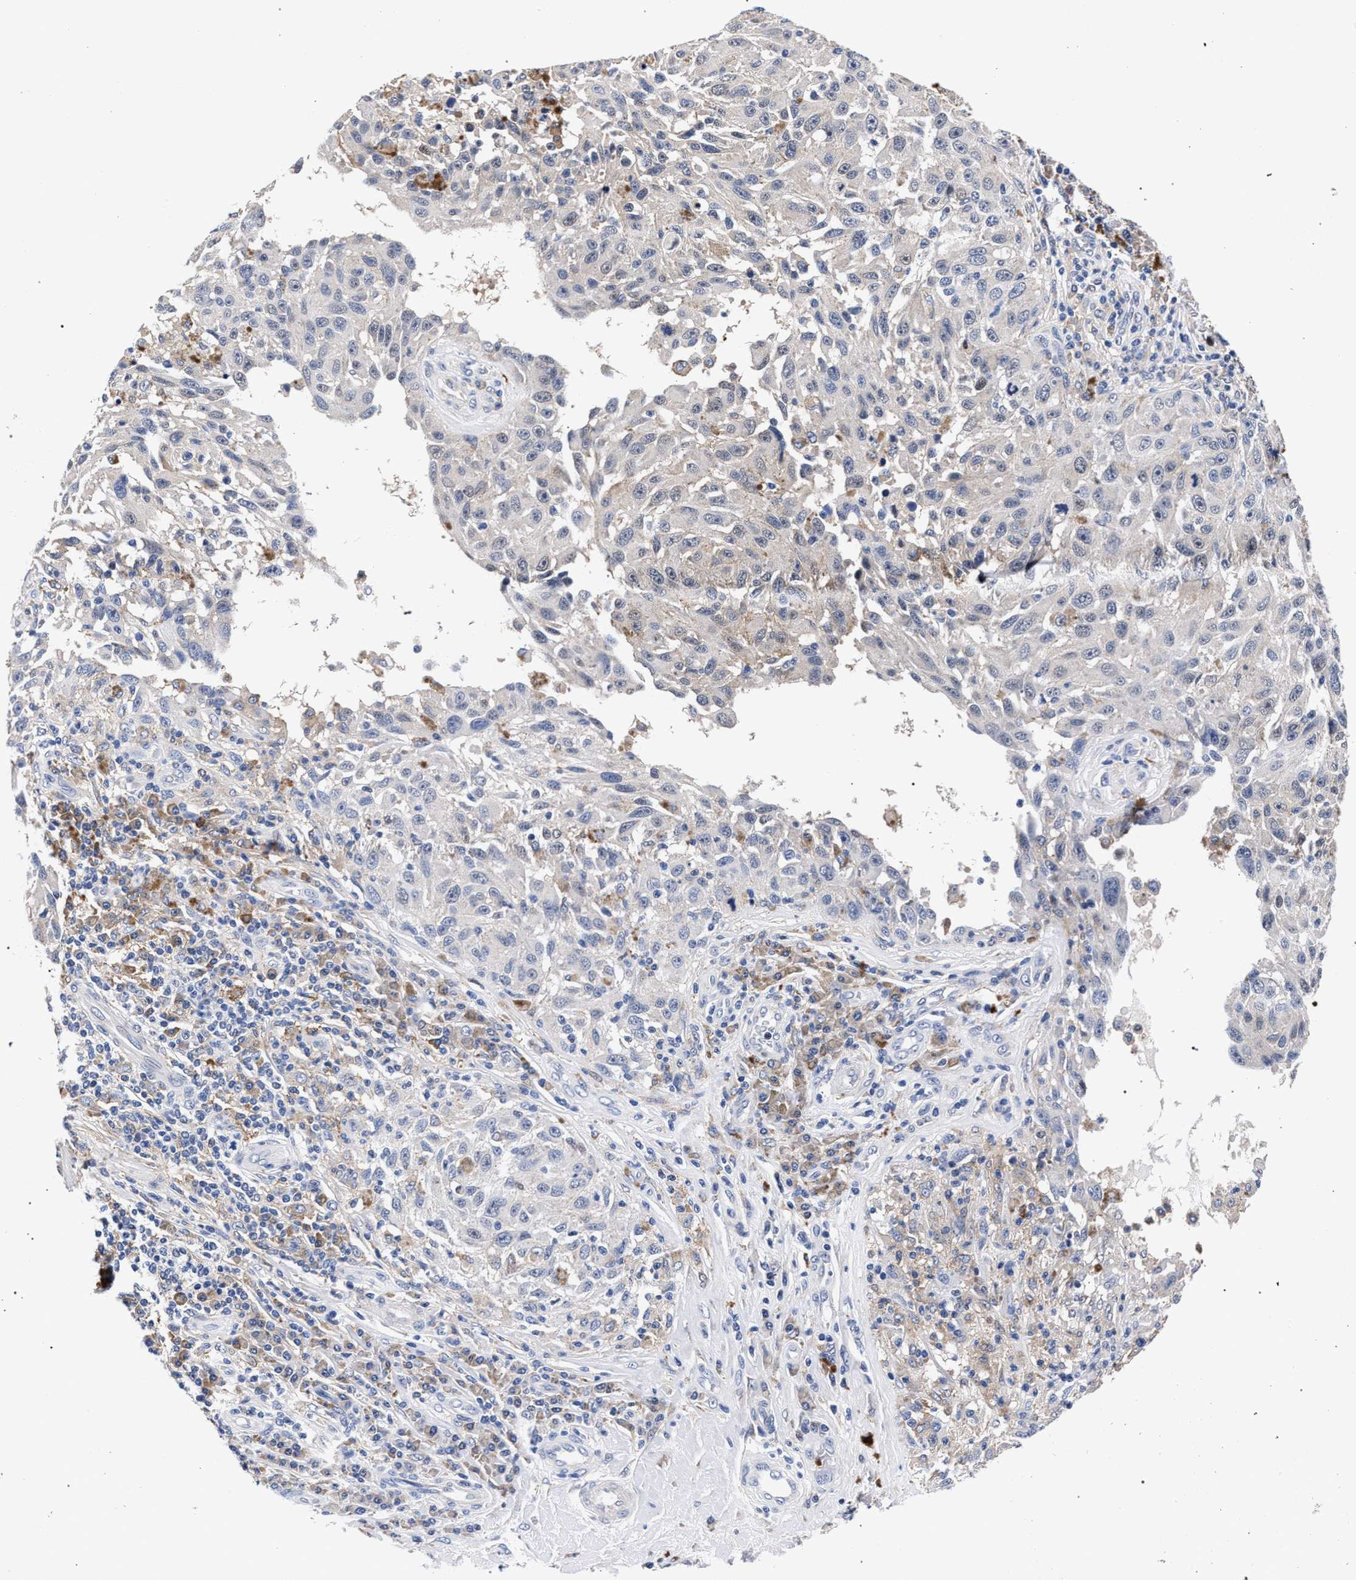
{"staining": {"intensity": "weak", "quantity": "<25%", "location": "cytoplasmic/membranous"}, "tissue": "melanoma", "cell_type": "Tumor cells", "image_type": "cancer", "snomed": [{"axis": "morphology", "description": "Malignant melanoma, NOS"}, {"axis": "topography", "description": "Skin"}], "caption": "A micrograph of human malignant melanoma is negative for staining in tumor cells.", "gene": "ZNF462", "patient": {"sex": "female", "age": 73}}